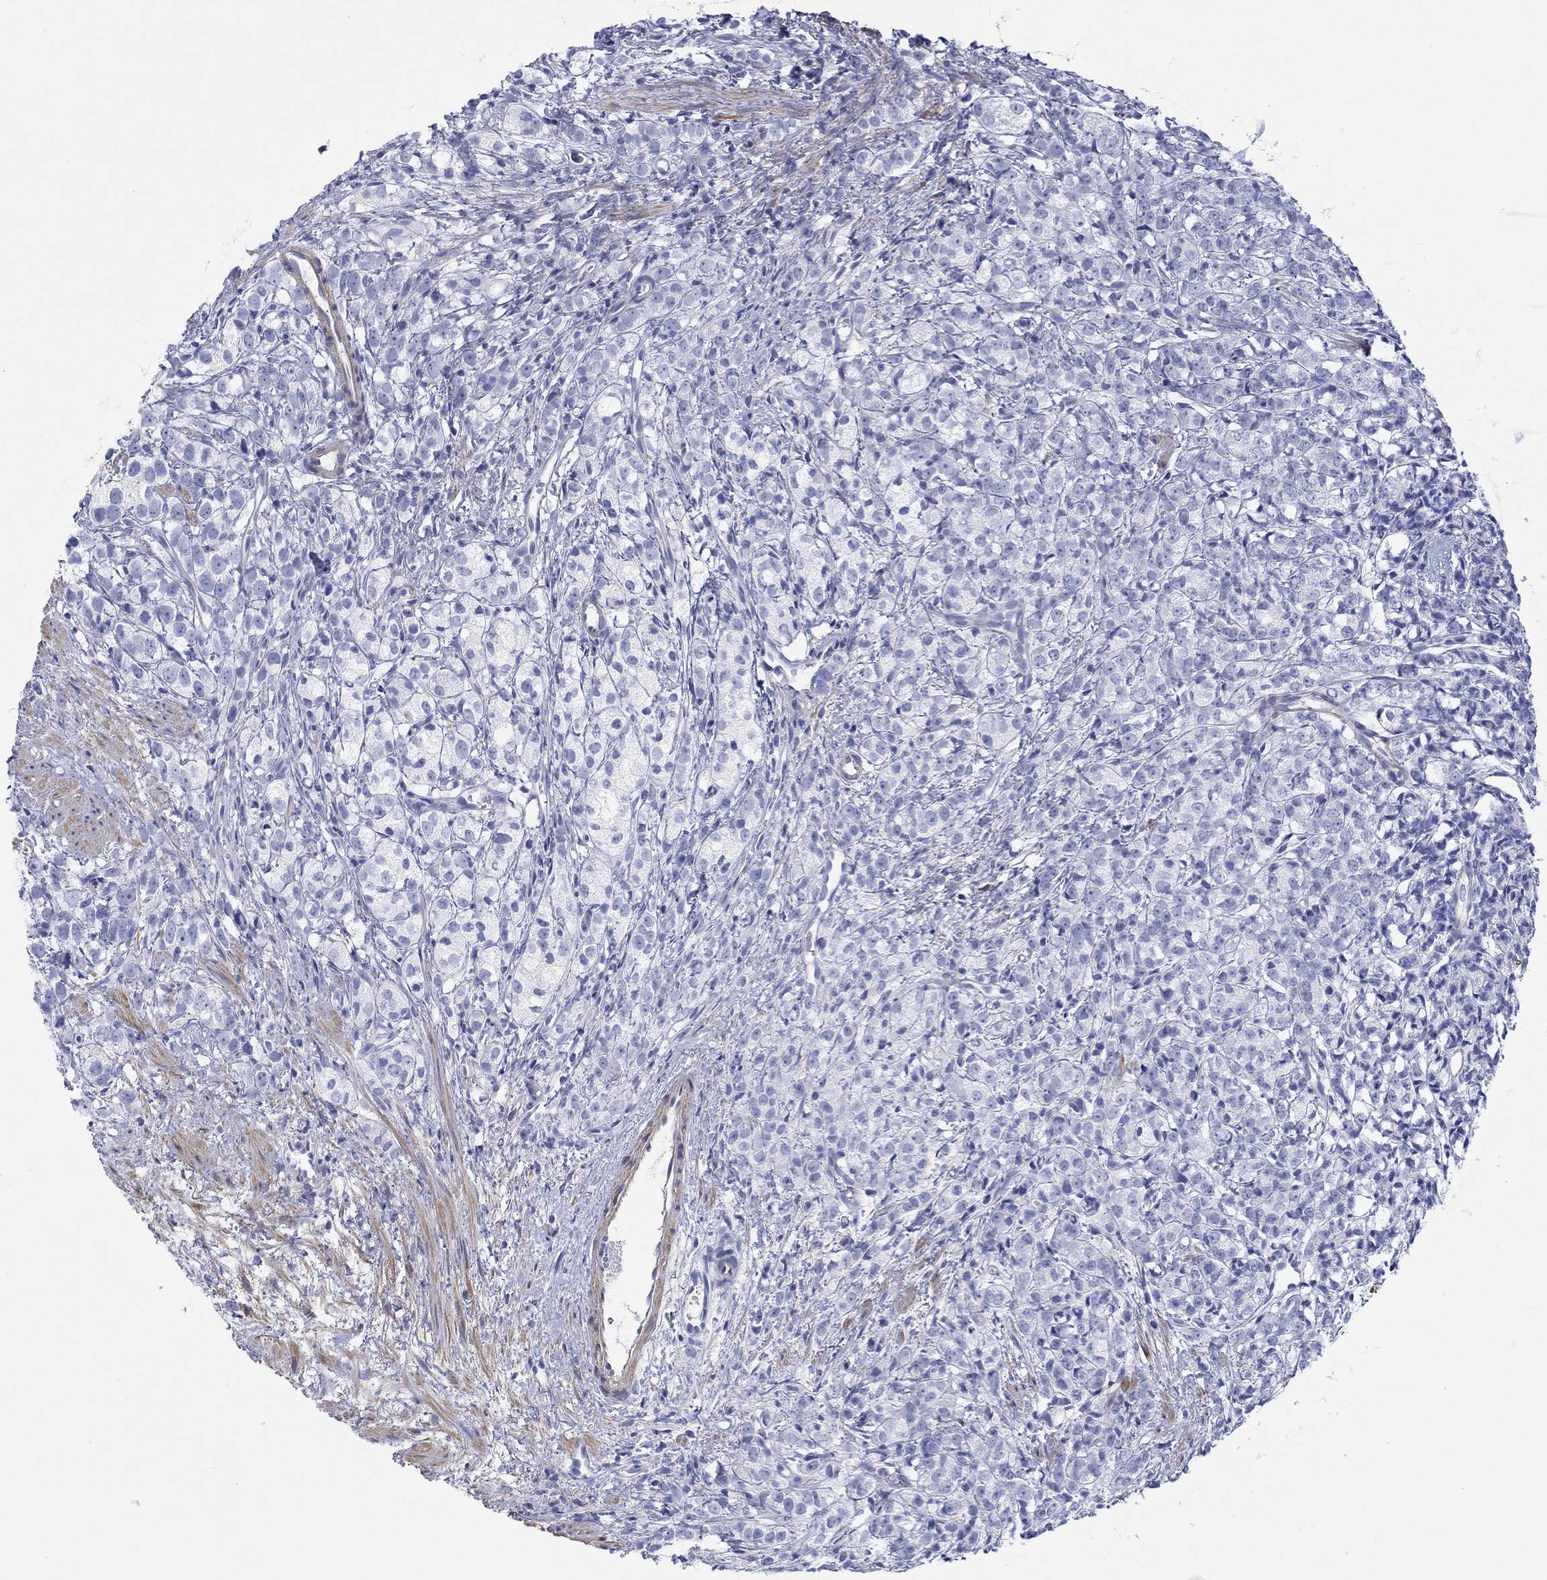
{"staining": {"intensity": "negative", "quantity": "none", "location": "none"}, "tissue": "prostate cancer", "cell_type": "Tumor cells", "image_type": "cancer", "snomed": [{"axis": "morphology", "description": "Adenocarcinoma, High grade"}, {"axis": "topography", "description": "Prostate"}], "caption": "High power microscopy histopathology image of an immunohistochemistry micrograph of prostate cancer, revealing no significant expression in tumor cells.", "gene": "PPIL6", "patient": {"sex": "male", "age": 53}}